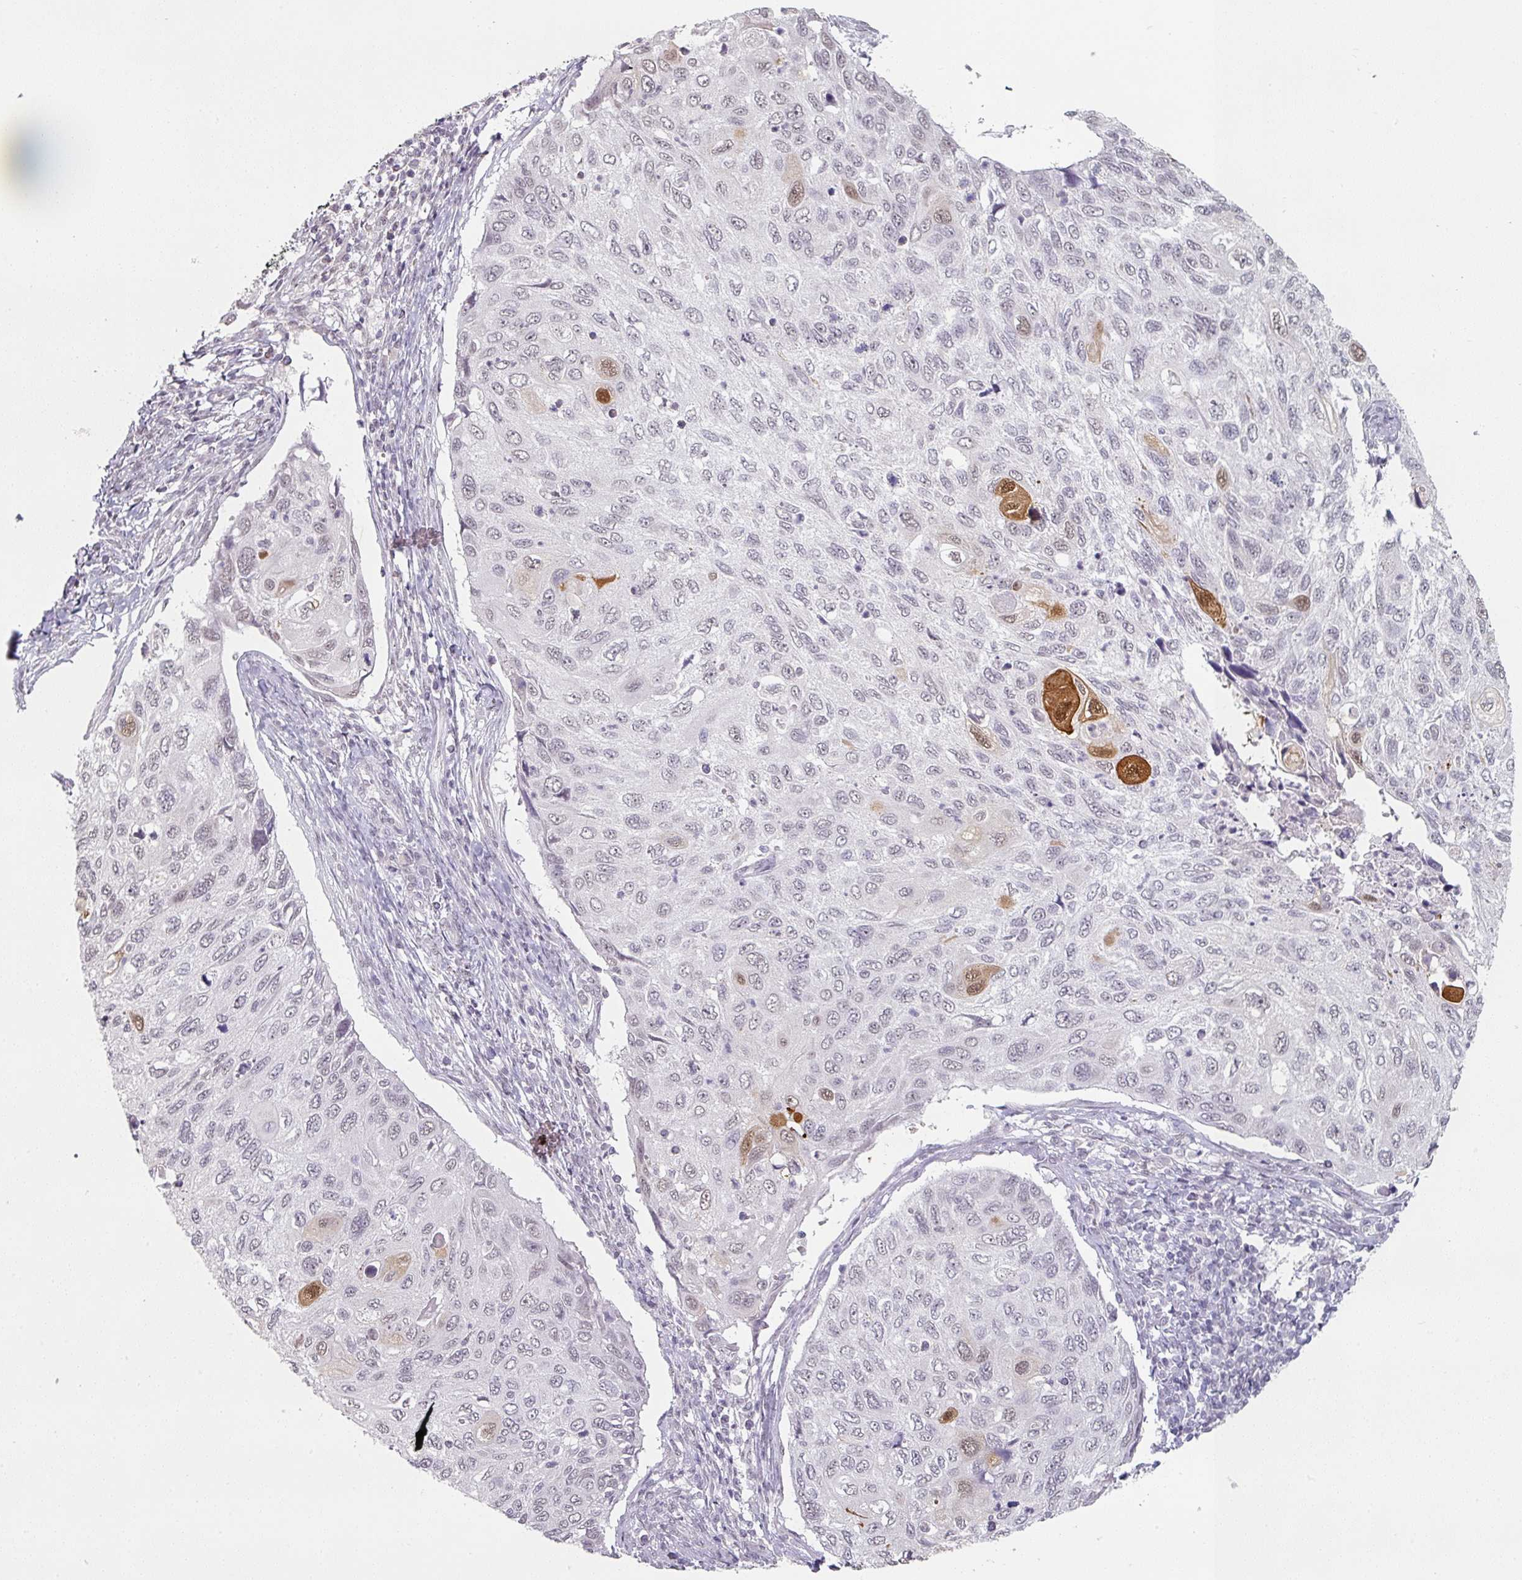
{"staining": {"intensity": "strong", "quantity": "<25%", "location": "cytoplasmic/membranous,nuclear"}, "tissue": "cervical cancer", "cell_type": "Tumor cells", "image_type": "cancer", "snomed": [{"axis": "morphology", "description": "Squamous cell carcinoma, NOS"}, {"axis": "topography", "description": "Cervix"}], "caption": "Immunohistochemistry photomicrograph of cervical cancer (squamous cell carcinoma) stained for a protein (brown), which demonstrates medium levels of strong cytoplasmic/membranous and nuclear staining in approximately <25% of tumor cells.", "gene": "SPRR1A", "patient": {"sex": "female", "age": 70}}